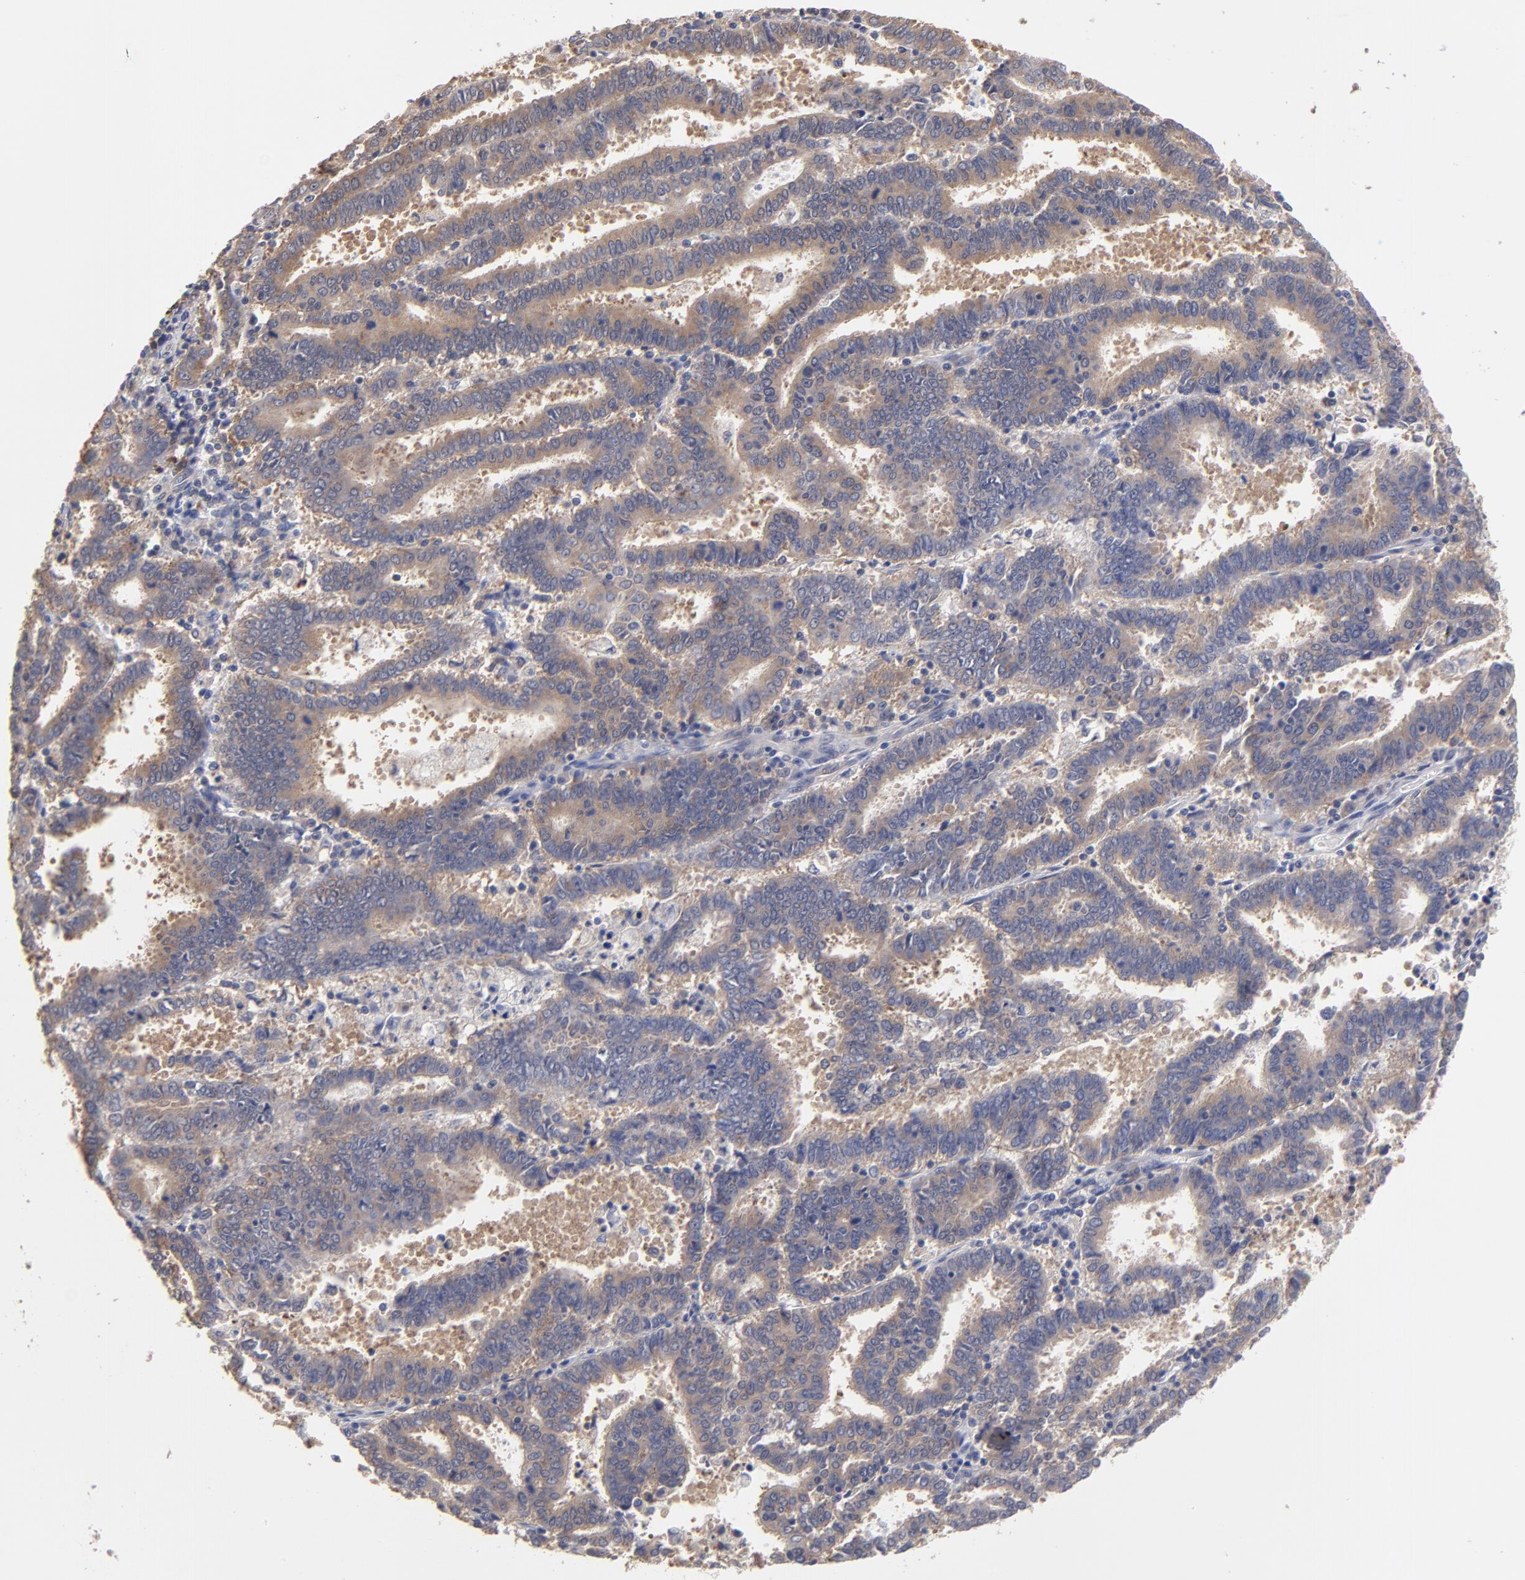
{"staining": {"intensity": "weak", "quantity": "25%-75%", "location": "cytoplasmic/membranous"}, "tissue": "endometrial cancer", "cell_type": "Tumor cells", "image_type": "cancer", "snomed": [{"axis": "morphology", "description": "Adenocarcinoma, NOS"}, {"axis": "topography", "description": "Uterus"}], "caption": "Human endometrial cancer stained for a protein (brown) reveals weak cytoplasmic/membranous positive positivity in about 25%-75% of tumor cells.", "gene": "CCT2", "patient": {"sex": "female", "age": 83}}